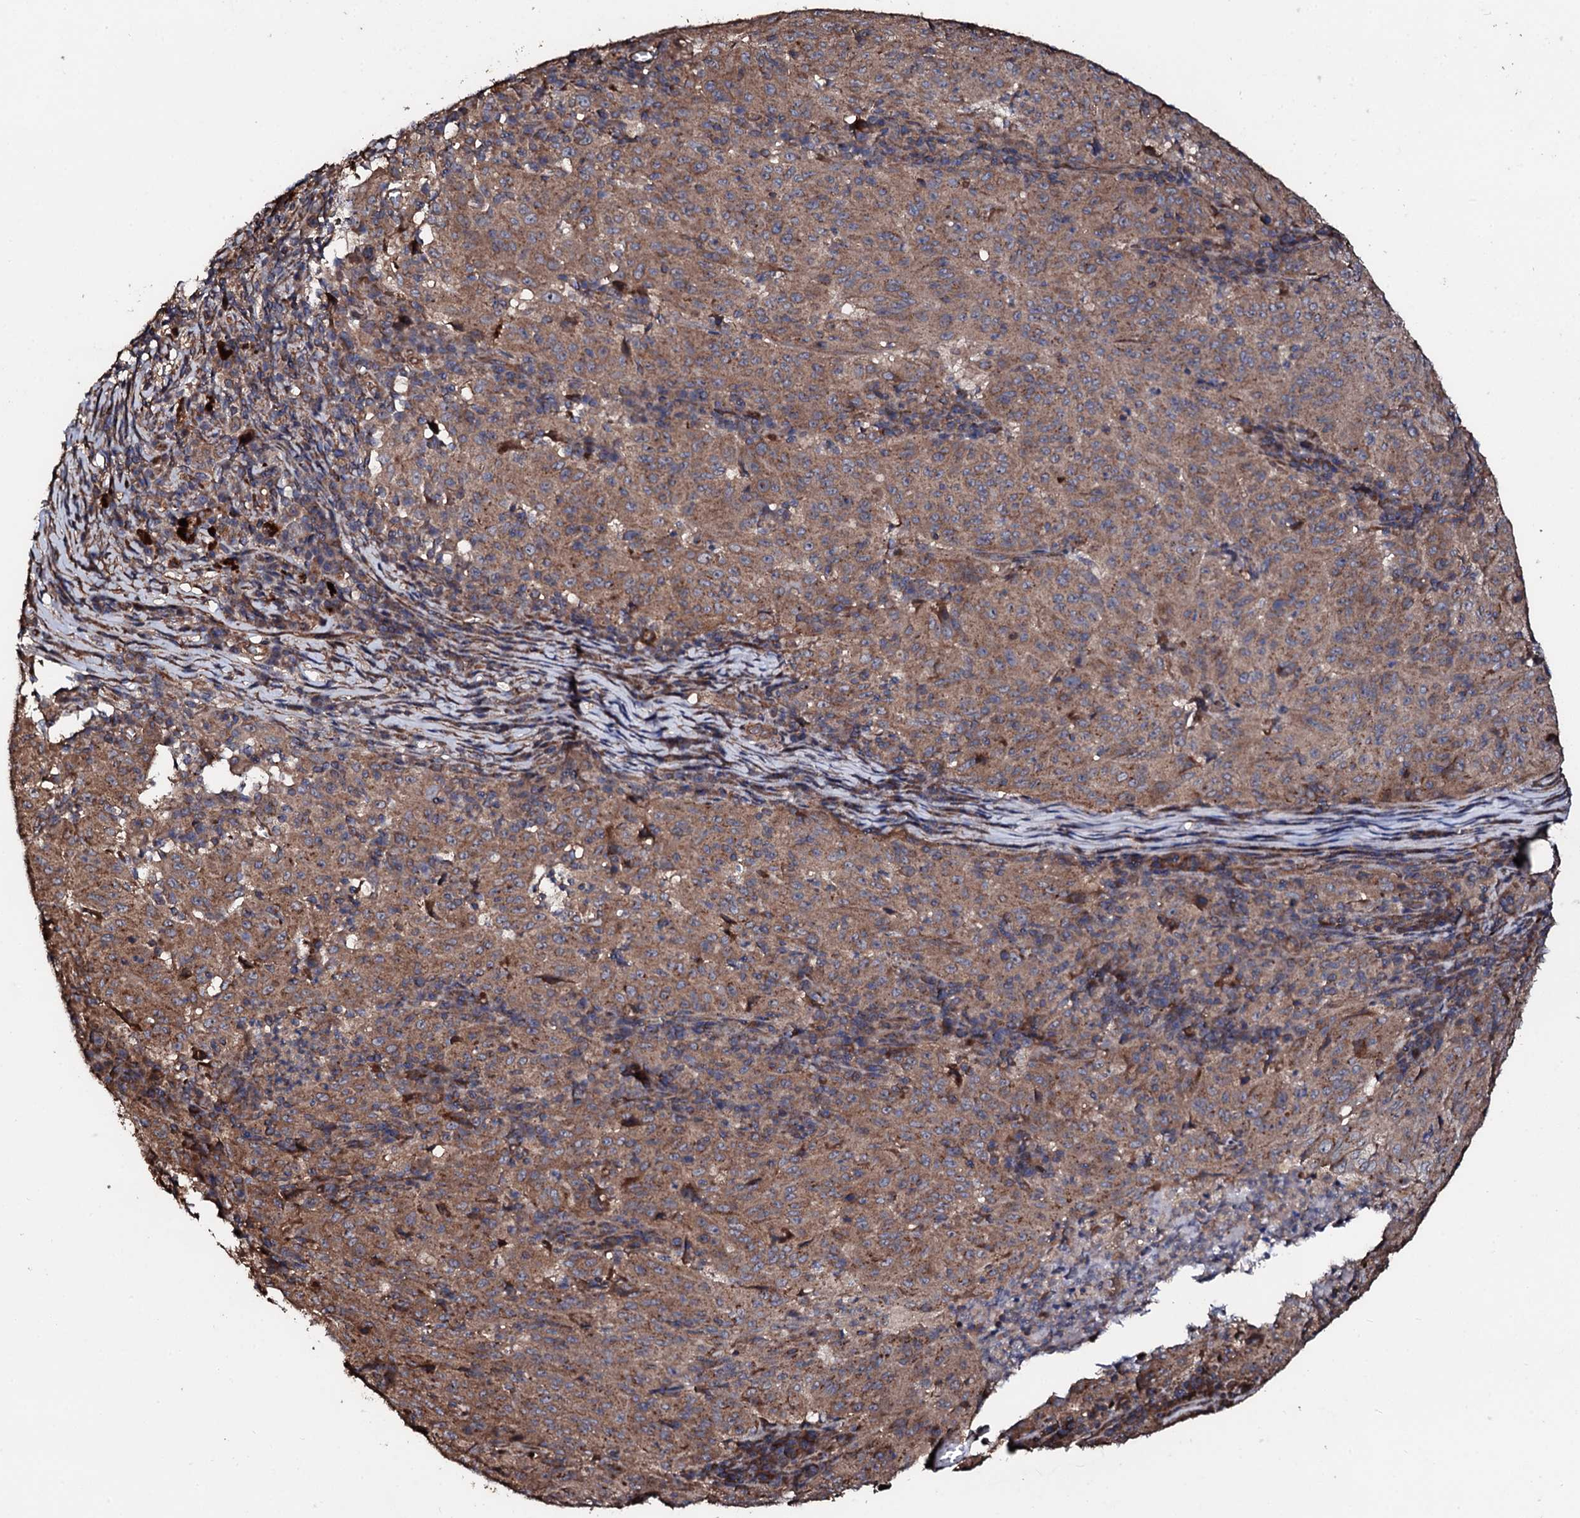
{"staining": {"intensity": "moderate", "quantity": ">75%", "location": "cytoplasmic/membranous"}, "tissue": "pancreatic cancer", "cell_type": "Tumor cells", "image_type": "cancer", "snomed": [{"axis": "morphology", "description": "Adenocarcinoma, NOS"}, {"axis": "topography", "description": "Pancreas"}], "caption": "There is medium levels of moderate cytoplasmic/membranous expression in tumor cells of pancreatic adenocarcinoma, as demonstrated by immunohistochemical staining (brown color).", "gene": "CKAP5", "patient": {"sex": "male", "age": 63}}